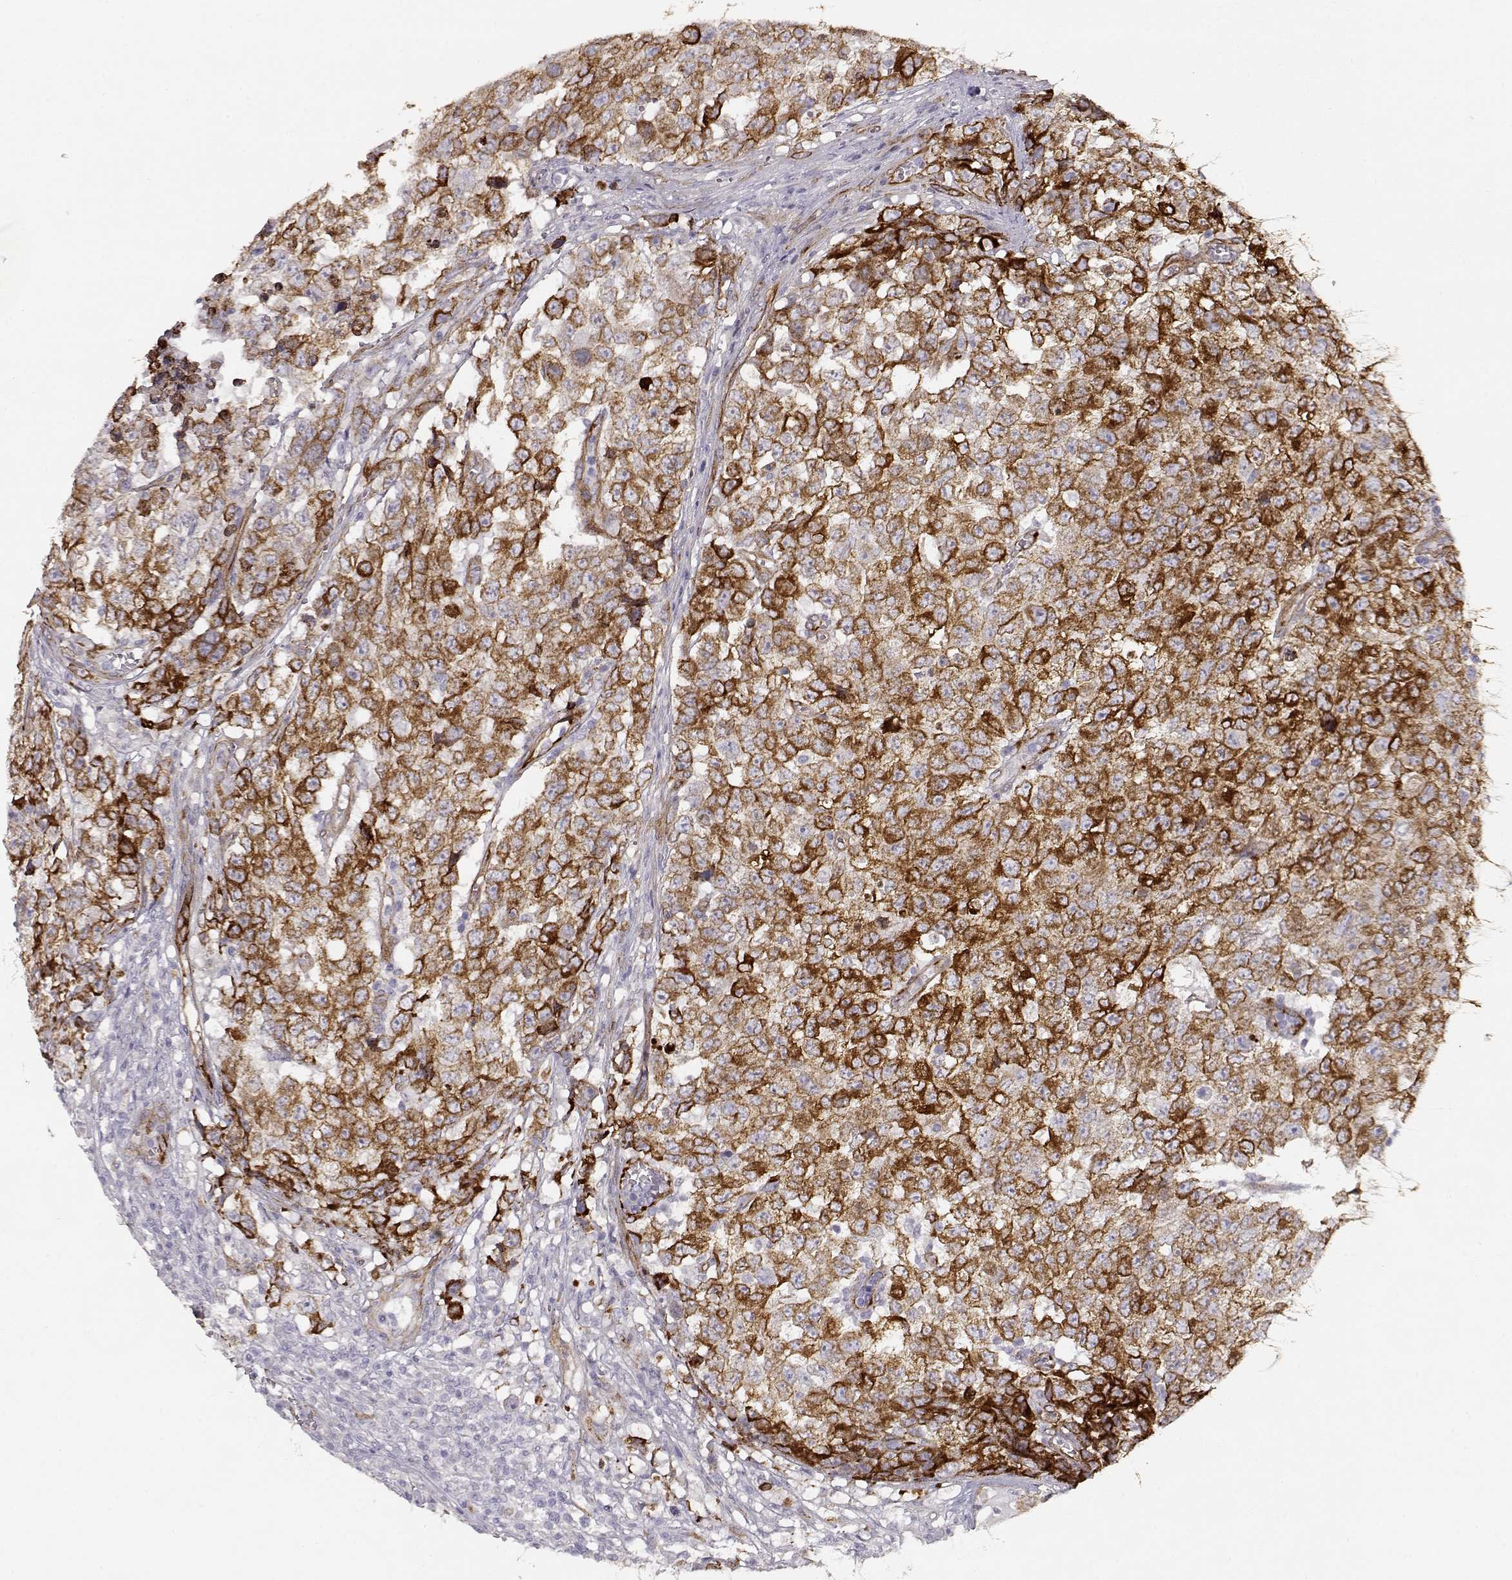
{"staining": {"intensity": "strong", "quantity": ">75%", "location": "cytoplasmic/membranous"}, "tissue": "testis cancer", "cell_type": "Tumor cells", "image_type": "cancer", "snomed": [{"axis": "morphology", "description": "Carcinoma, Embryonal, NOS"}, {"axis": "topography", "description": "Testis"}], "caption": "Testis cancer (embryonal carcinoma) tissue reveals strong cytoplasmic/membranous positivity in approximately >75% of tumor cells, visualized by immunohistochemistry.", "gene": "LAMC1", "patient": {"sex": "male", "age": 23}}